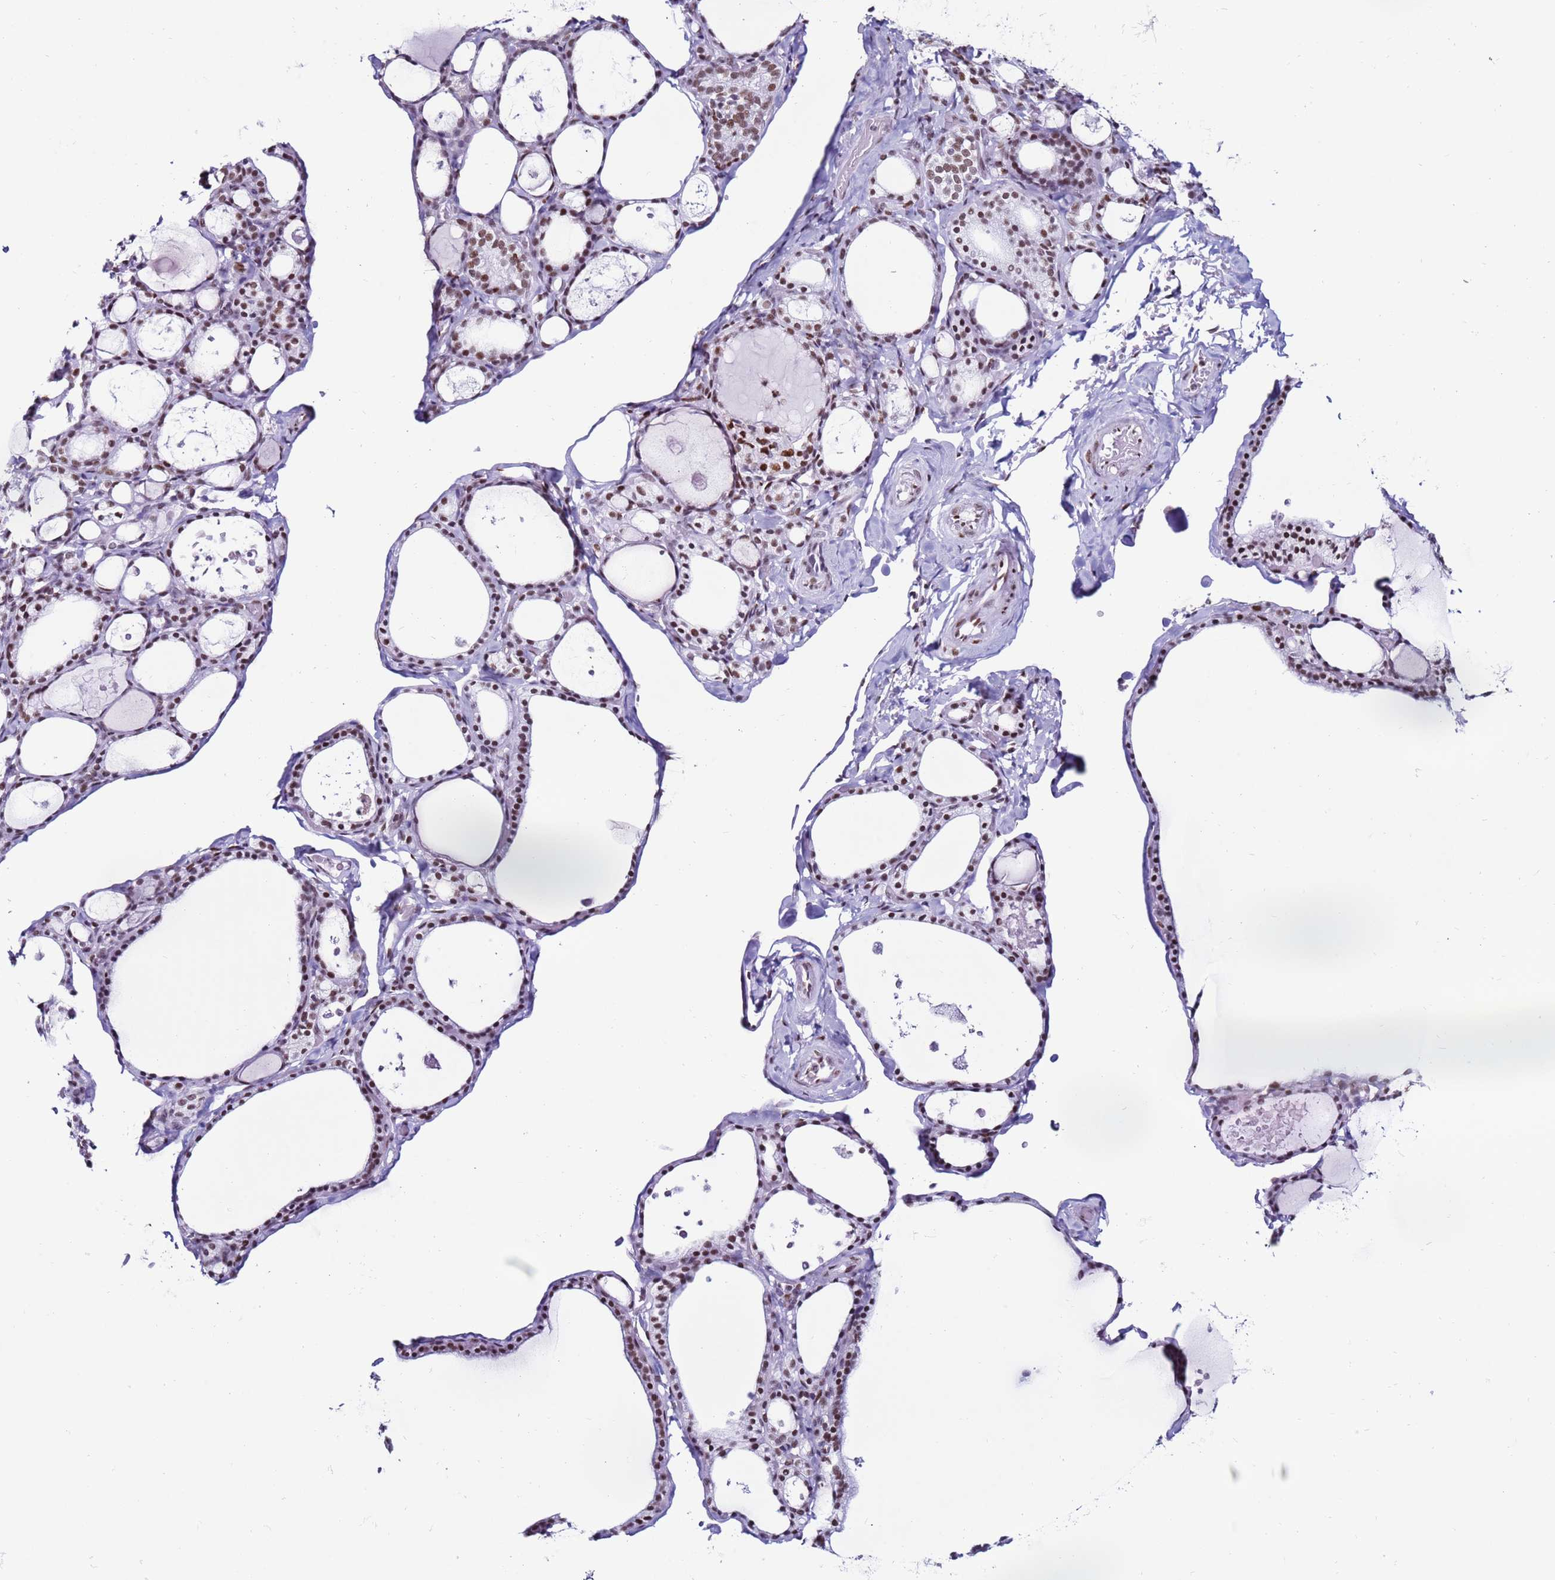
{"staining": {"intensity": "moderate", "quantity": ">75%", "location": "nuclear"}, "tissue": "thyroid gland", "cell_type": "Glandular cells", "image_type": "normal", "snomed": [{"axis": "morphology", "description": "Normal tissue, NOS"}, {"axis": "topography", "description": "Thyroid gland"}], "caption": "Immunohistochemistry (DAB (3,3'-diaminobenzidine)) staining of unremarkable thyroid gland shows moderate nuclear protein expression in about >75% of glandular cells.", "gene": "KPNA4", "patient": {"sex": "male", "age": 56}}